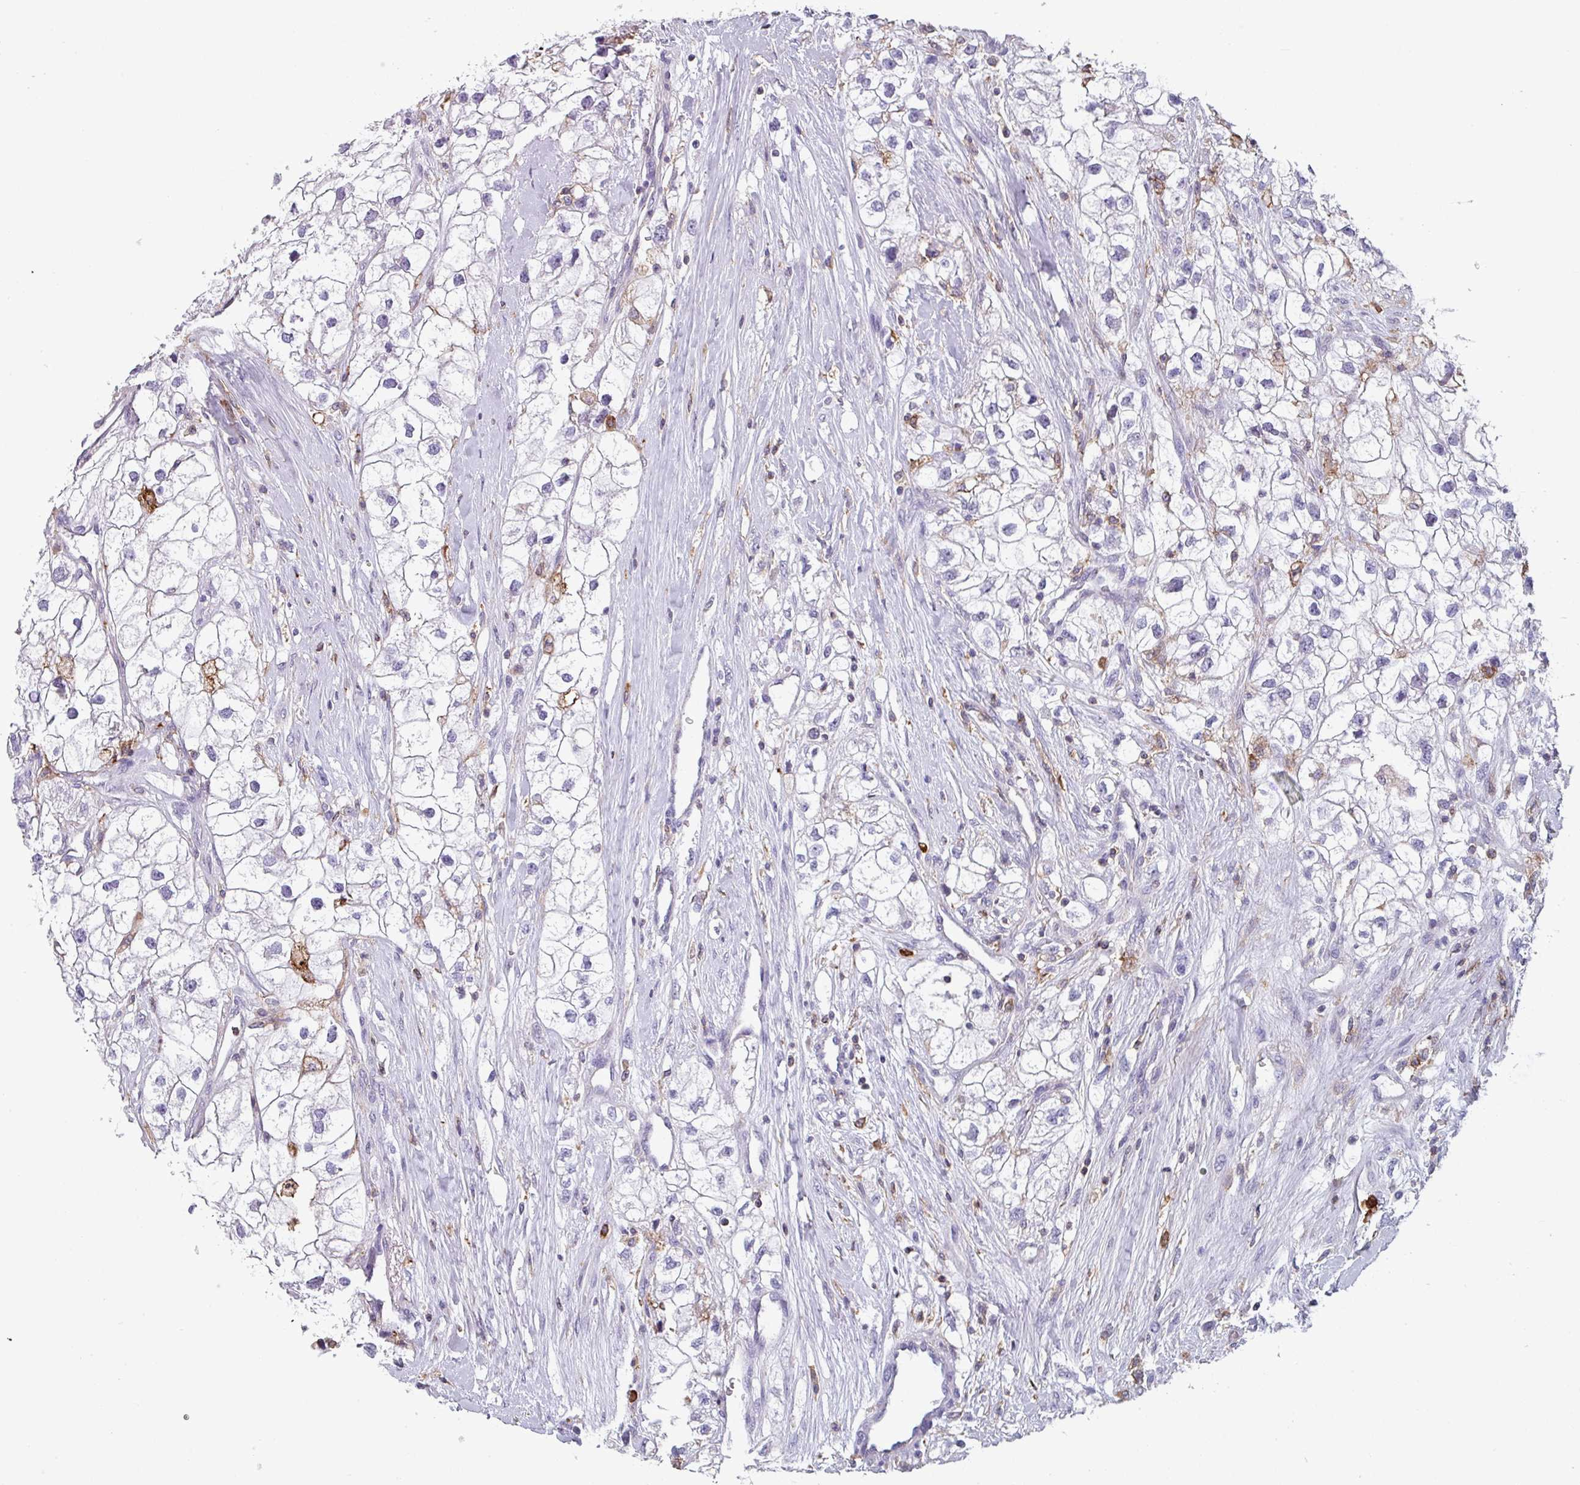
{"staining": {"intensity": "negative", "quantity": "none", "location": "none"}, "tissue": "renal cancer", "cell_type": "Tumor cells", "image_type": "cancer", "snomed": [{"axis": "morphology", "description": "Adenocarcinoma, NOS"}, {"axis": "topography", "description": "Kidney"}], "caption": "Immunohistochemistry image of neoplastic tissue: human renal cancer stained with DAB (3,3'-diaminobenzidine) demonstrates no significant protein positivity in tumor cells.", "gene": "EXOSC5", "patient": {"sex": "male", "age": 59}}